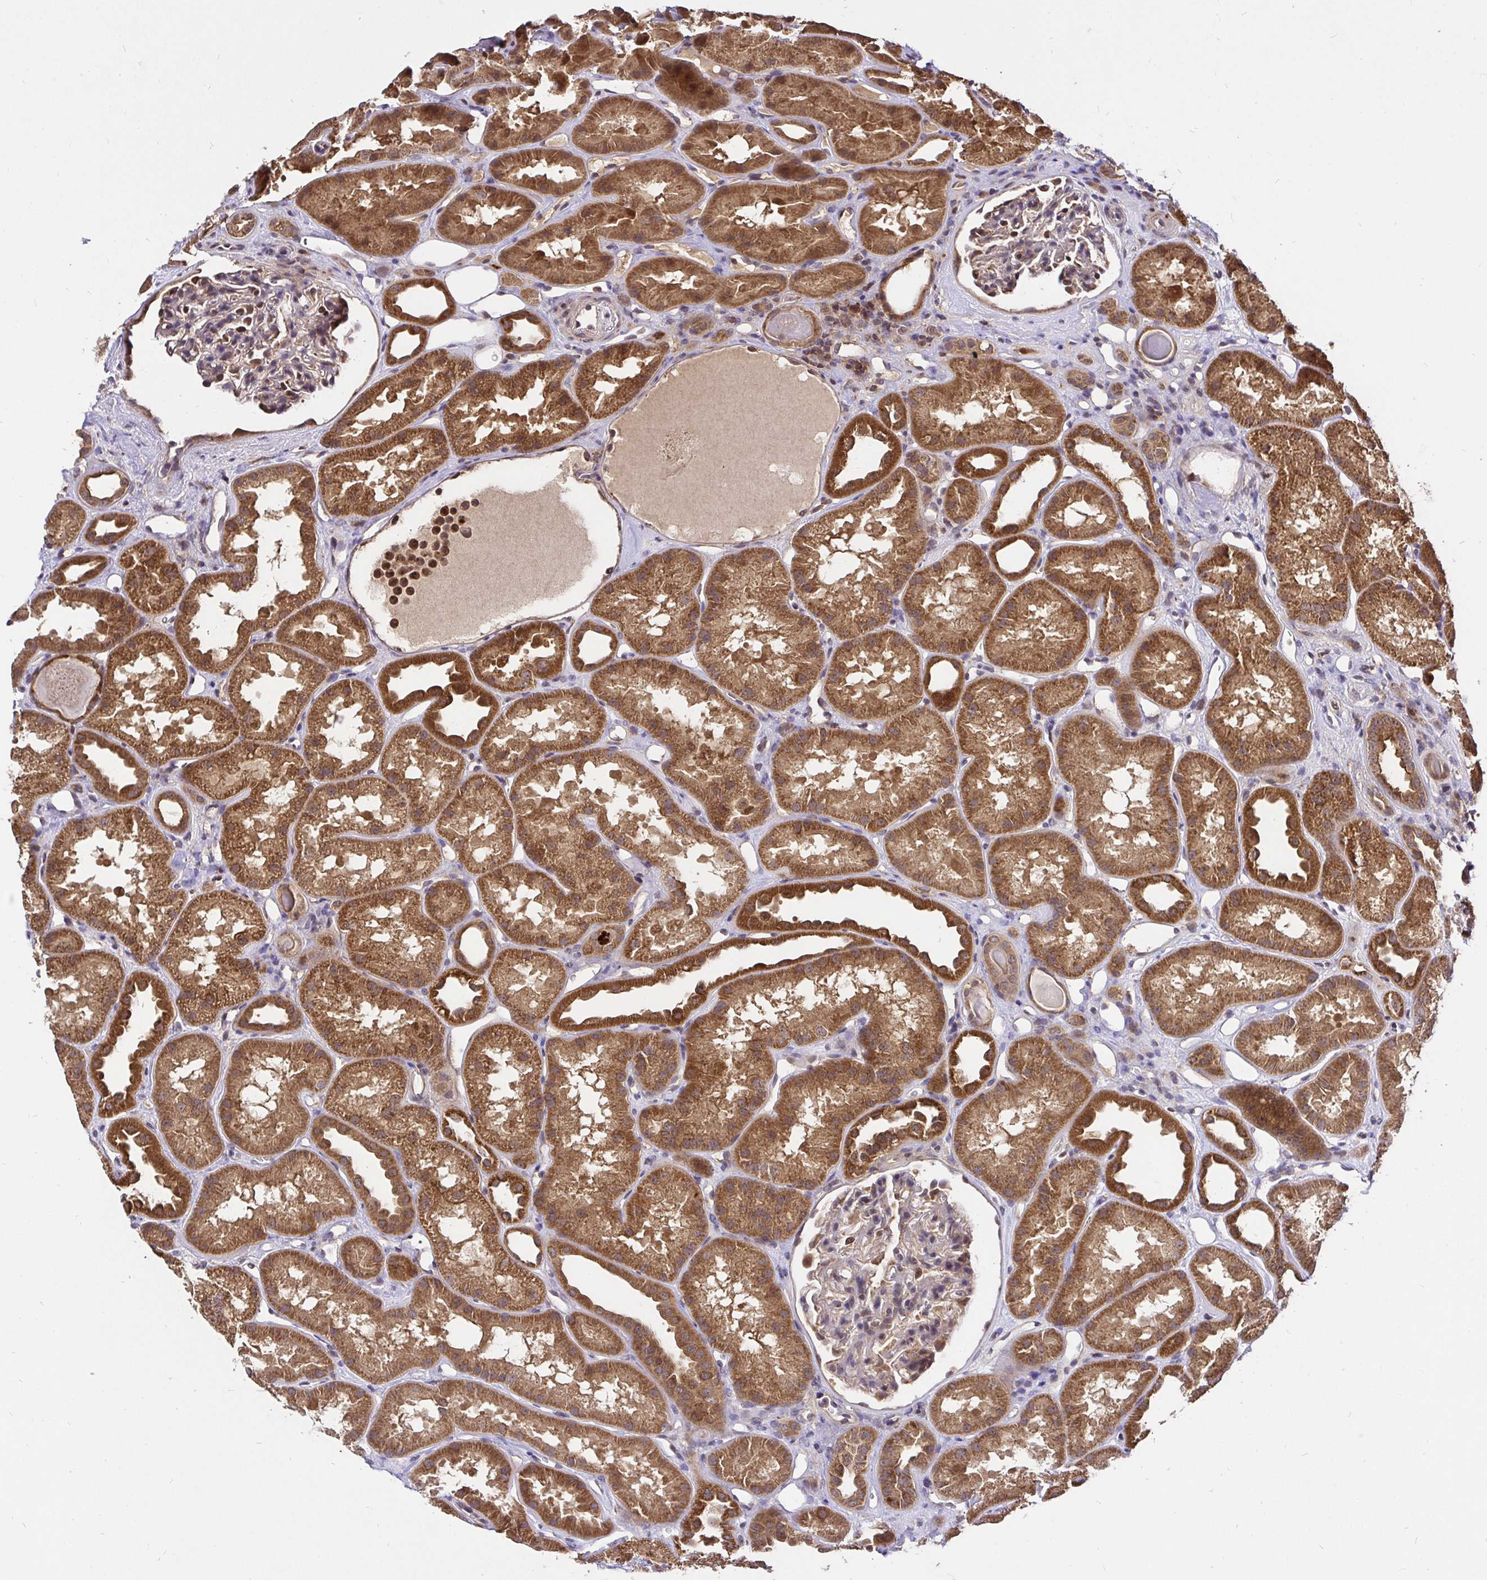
{"staining": {"intensity": "moderate", "quantity": "<25%", "location": "nuclear"}, "tissue": "kidney", "cell_type": "Cells in glomeruli", "image_type": "normal", "snomed": [{"axis": "morphology", "description": "Normal tissue, NOS"}, {"axis": "topography", "description": "Kidney"}], "caption": "A low amount of moderate nuclear positivity is appreciated in about <25% of cells in glomeruli in normal kidney. (IHC, brightfield microscopy, high magnification).", "gene": "UBE2M", "patient": {"sex": "male", "age": 61}}